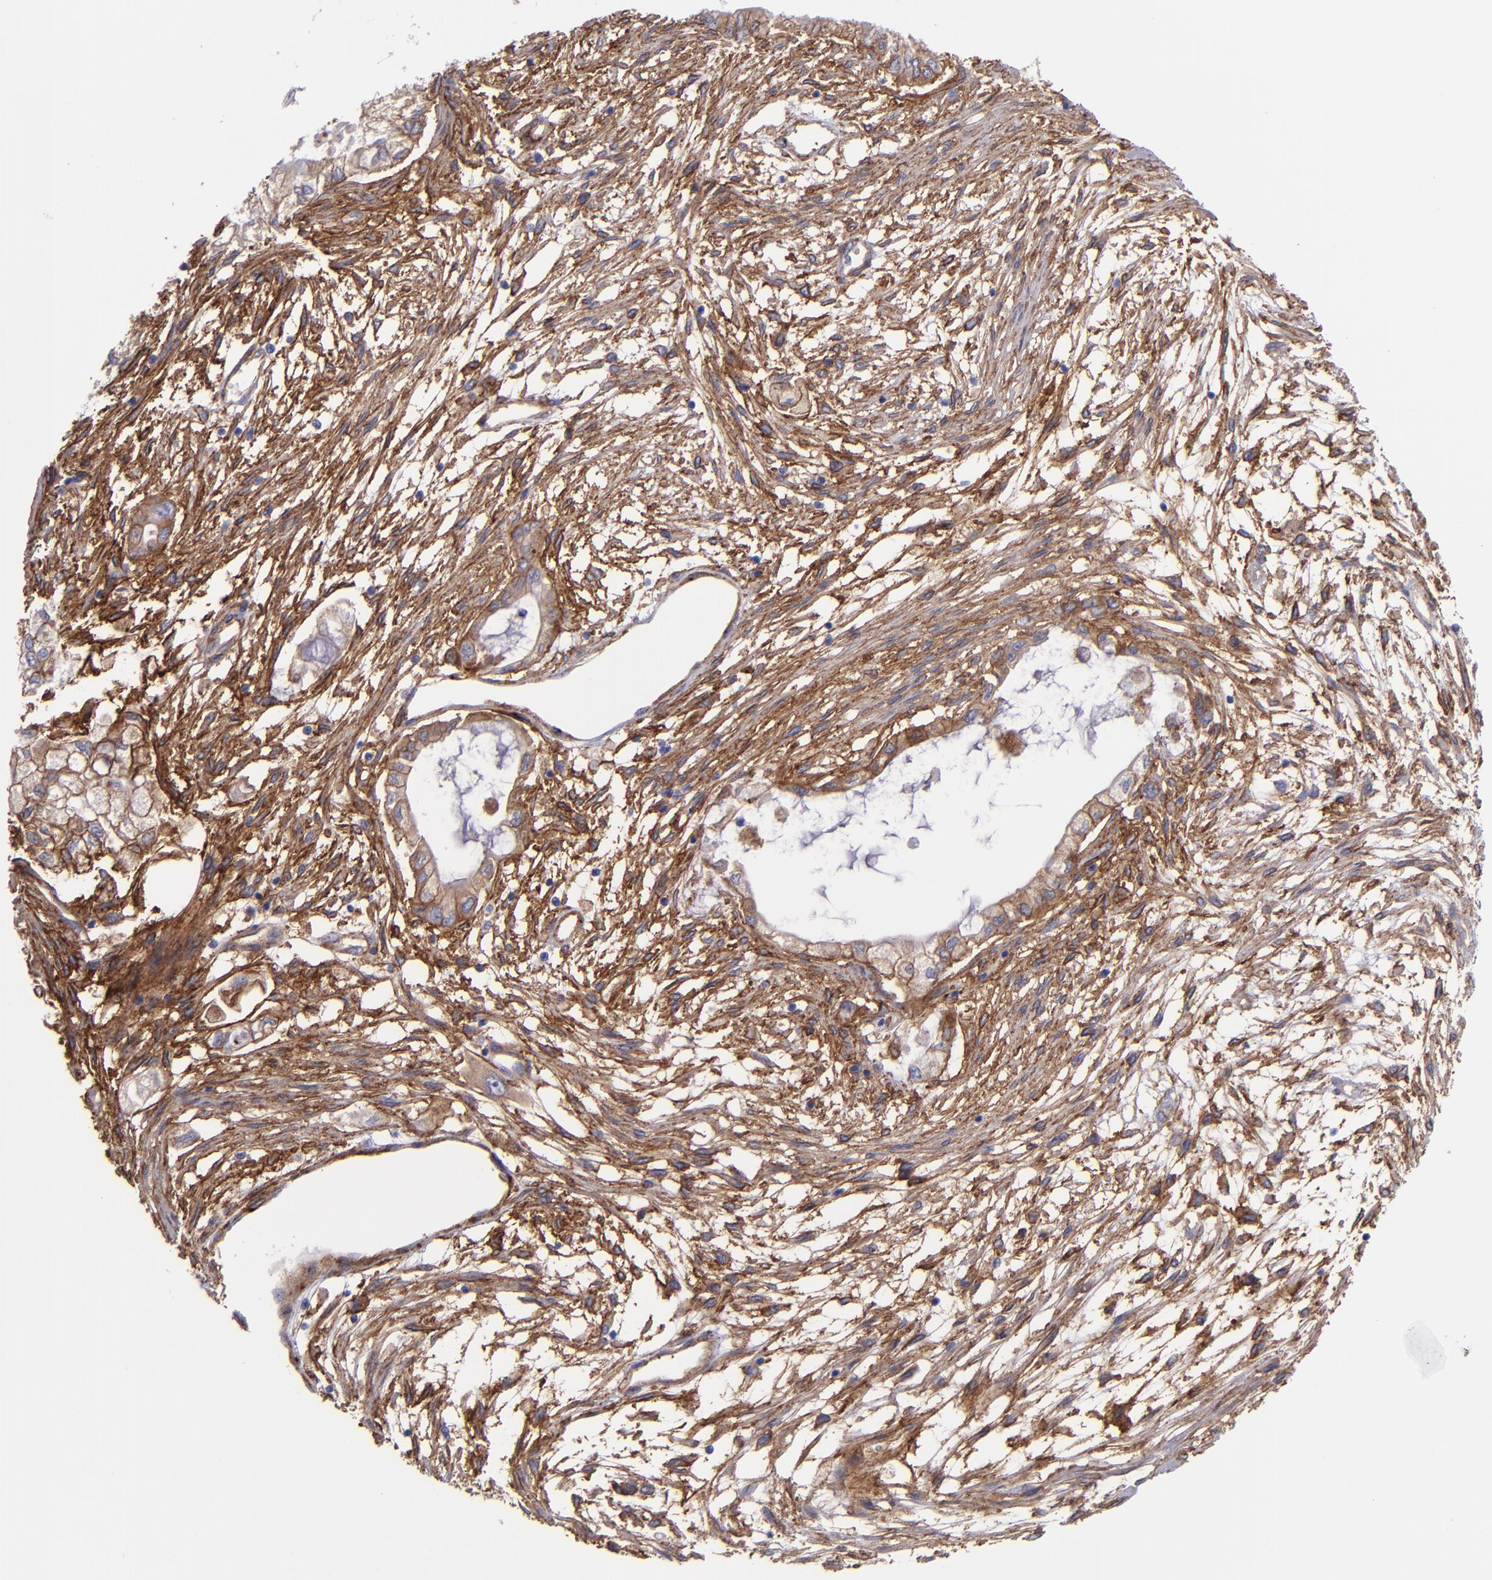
{"staining": {"intensity": "moderate", "quantity": ">75%", "location": "cytoplasmic/membranous"}, "tissue": "pancreatic cancer", "cell_type": "Tumor cells", "image_type": "cancer", "snomed": [{"axis": "morphology", "description": "Adenocarcinoma, NOS"}, {"axis": "topography", "description": "Pancreas"}], "caption": "Immunohistochemistry (IHC) (DAB (3,3'-diaminobenzidine)) staining of pancreatic cancer displays moderate cytoplasmic/membranous protein expression in about >75% of tumor cells.", "gene": "ITGAV", "patient": {"sex": "male", "age": 79}}